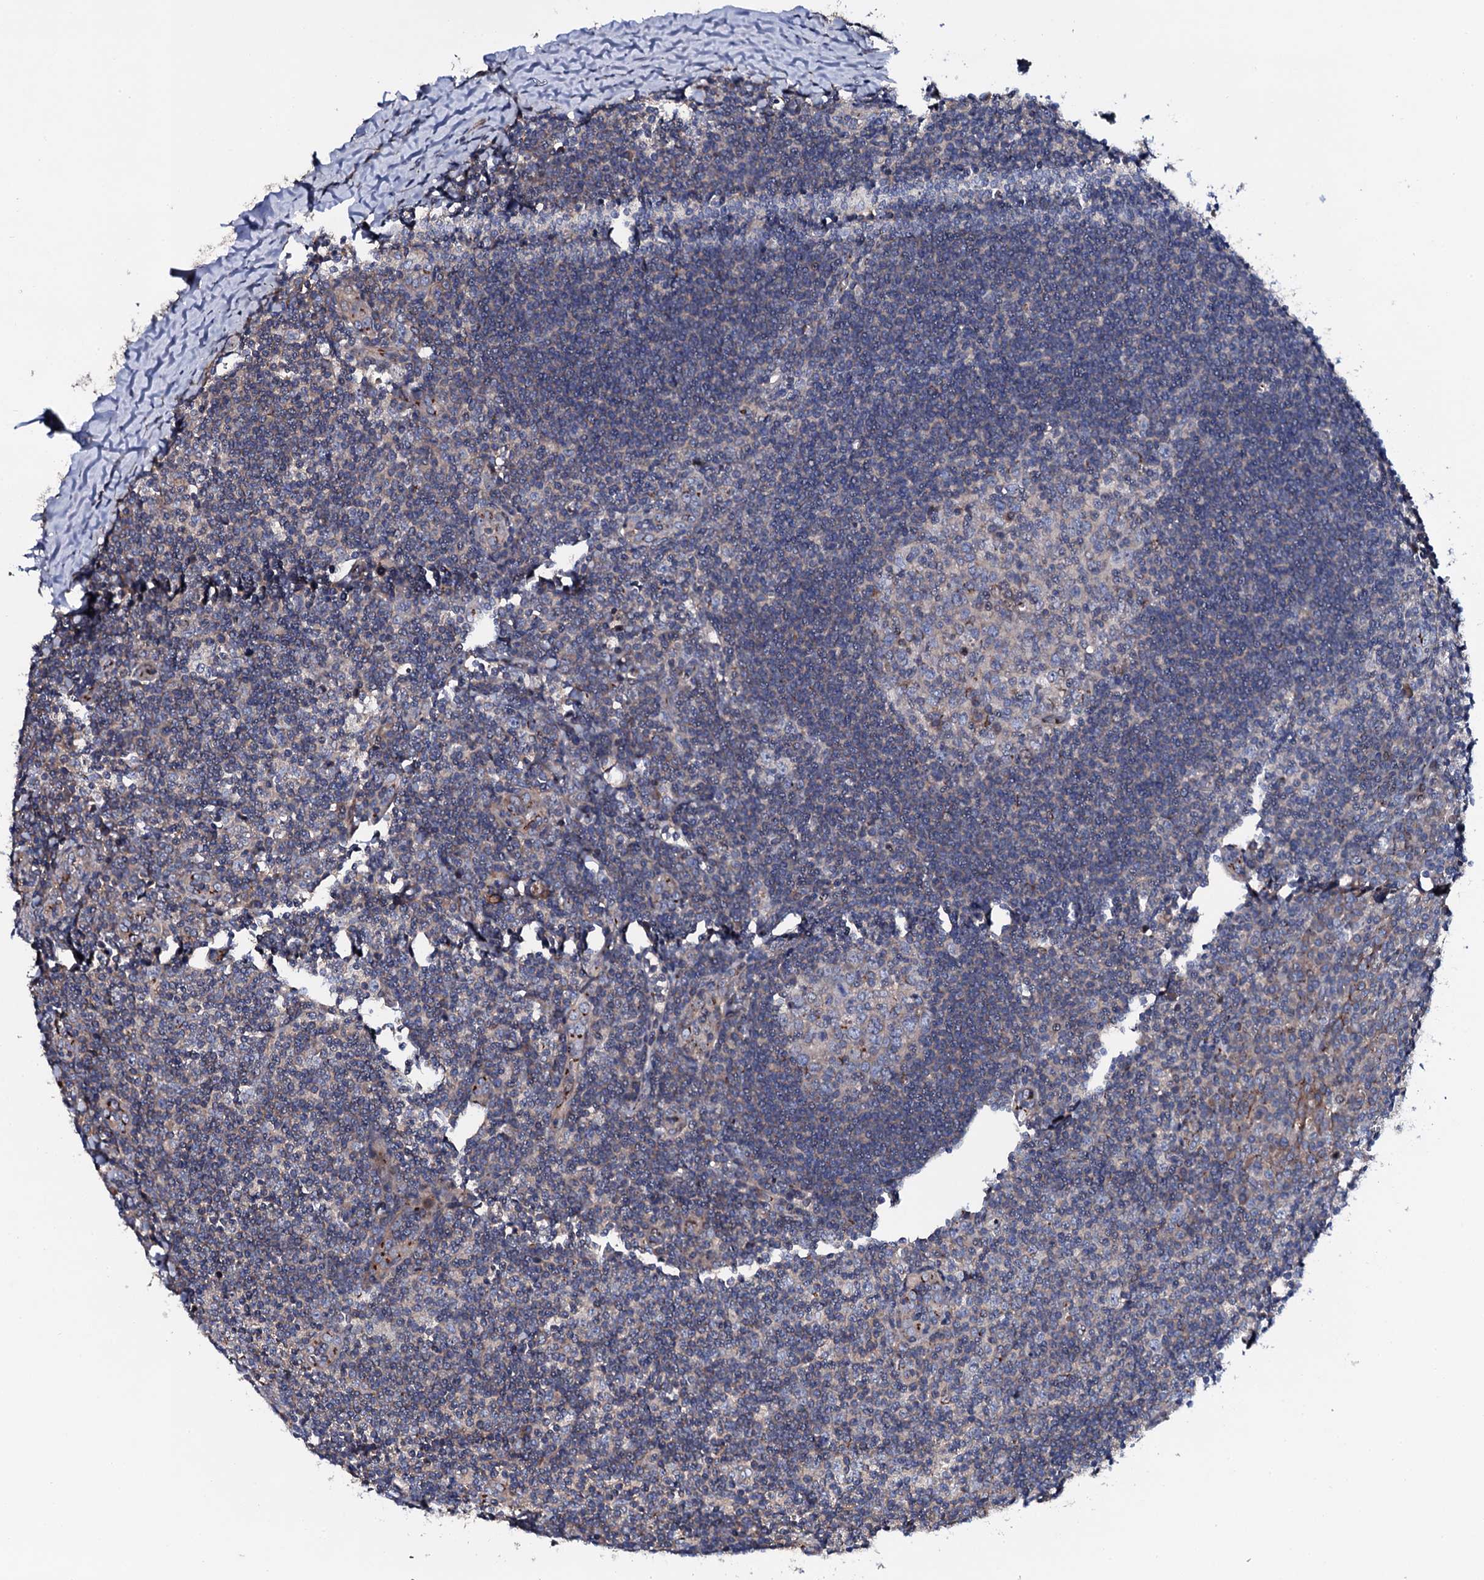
{"staining": {"intensity": "weak", "quantity": "<25%", "location": "nuclear"}, "tissue": "tonsil", "cell_type": "Germinal center cells", "image_type": "normal", "snomed": [{"axis": "morphology", "description": "Normal tissue, NOS"}, {"axis": "topography", "description": "Tonsil"}], "caption": "Immunohistochemical staining of benign tonsil shows no significant expression in germinal center cells.", "gene": "PLET1", "patient": {"sex": "male", "age": 27}}